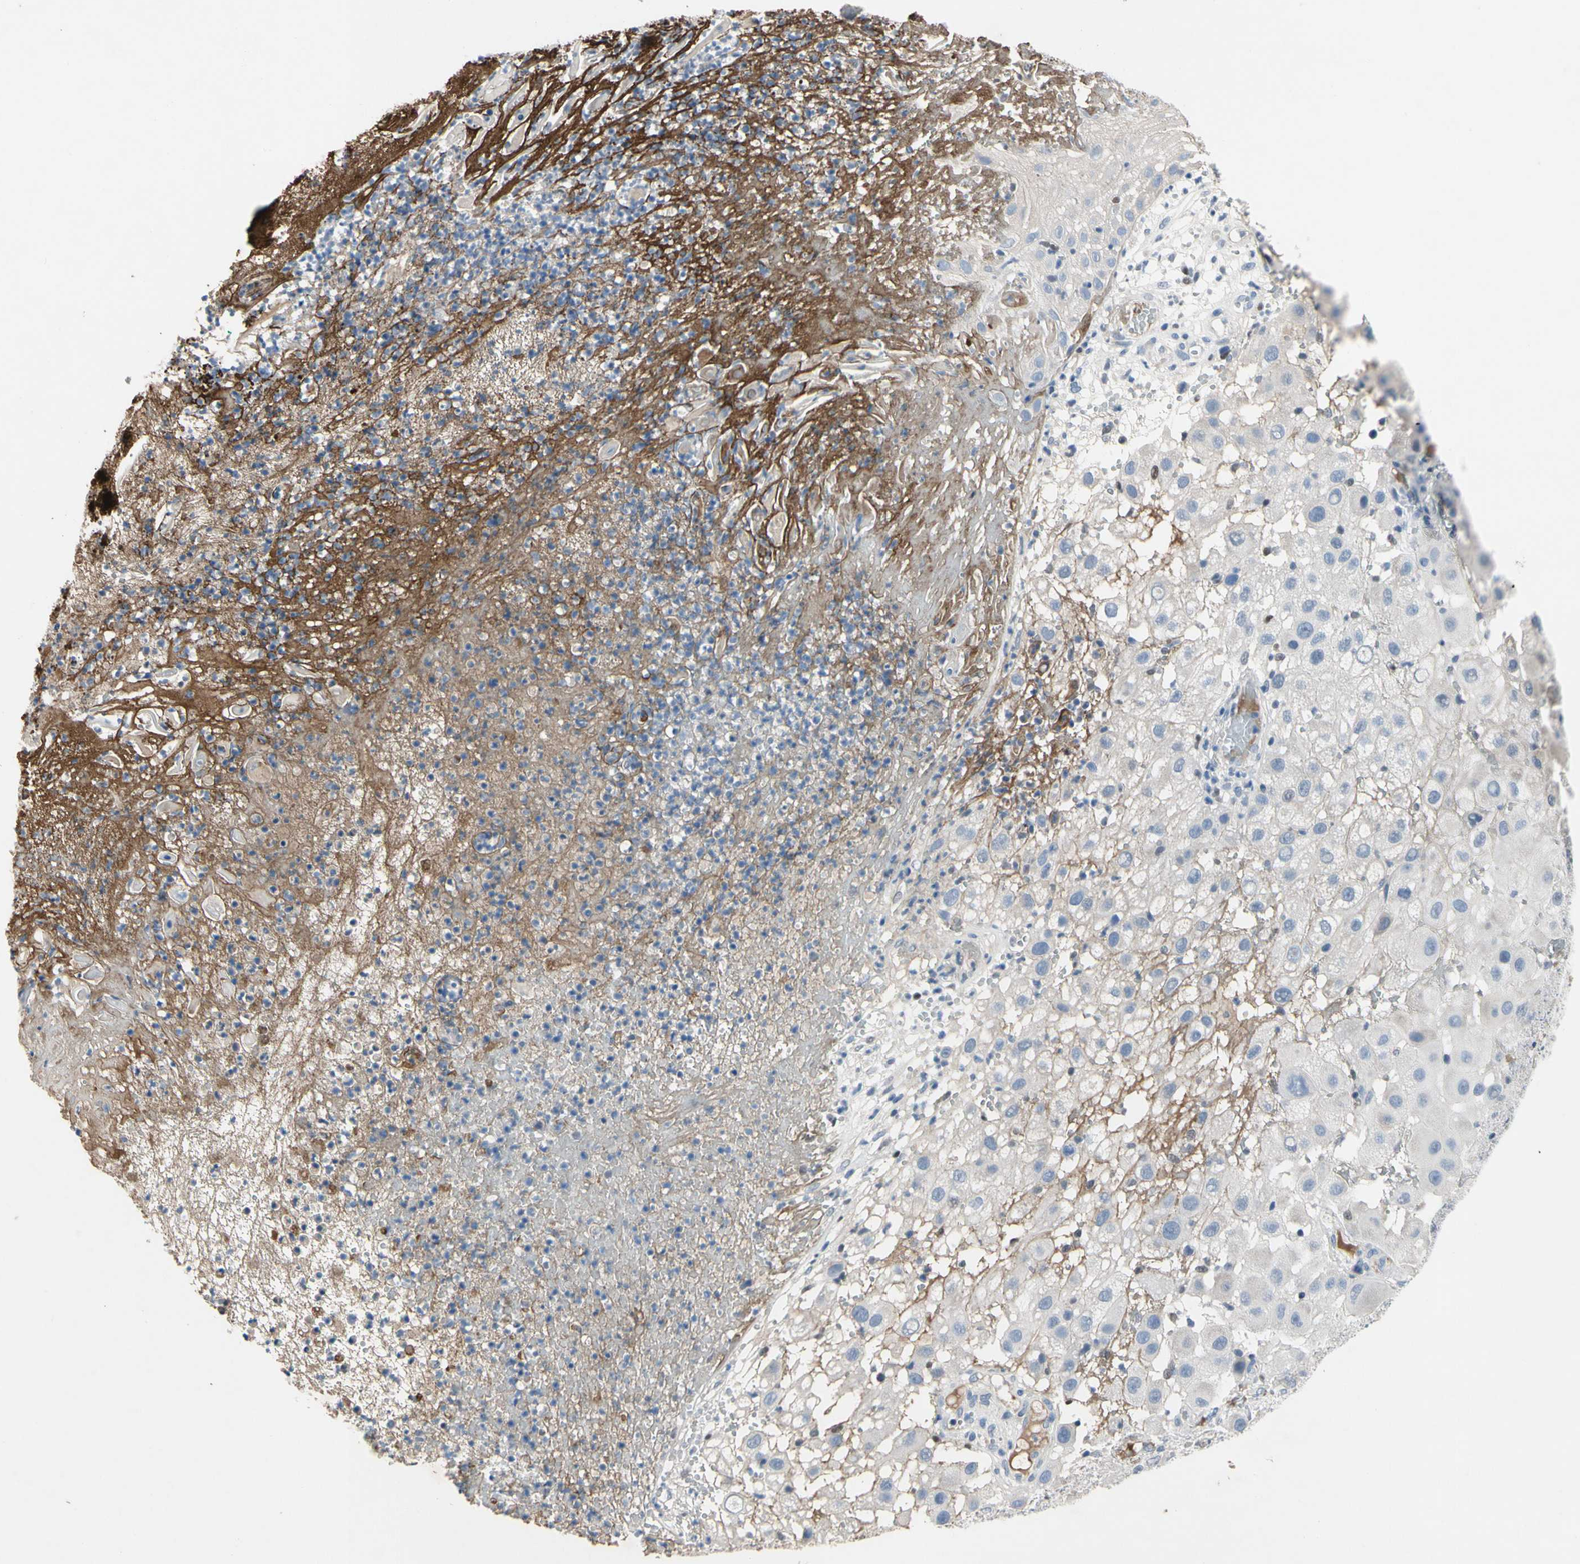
{"staining": {"intensity": "moderate", "quantity": ">75%", "location": "cytoplasmic/membranous"}, "tissue": "melanoma", "cell_type": "Tumor cells", "image_type": "cancer", "snomed": [{"axis": "morphology", "description": "Malignant melanoma, NOS"}, {"axis": "topography", "description": "Skin"}], "caption": "Immunohistochemistry image of human malignant melanoma stained for a protein (brown), which shows medium levels of moderate cytoplasmic/membranous positivity in approximately >75% of tumor cells.", "gene": "ECRG4", "patient": {"sex": "female", "age": 81}}